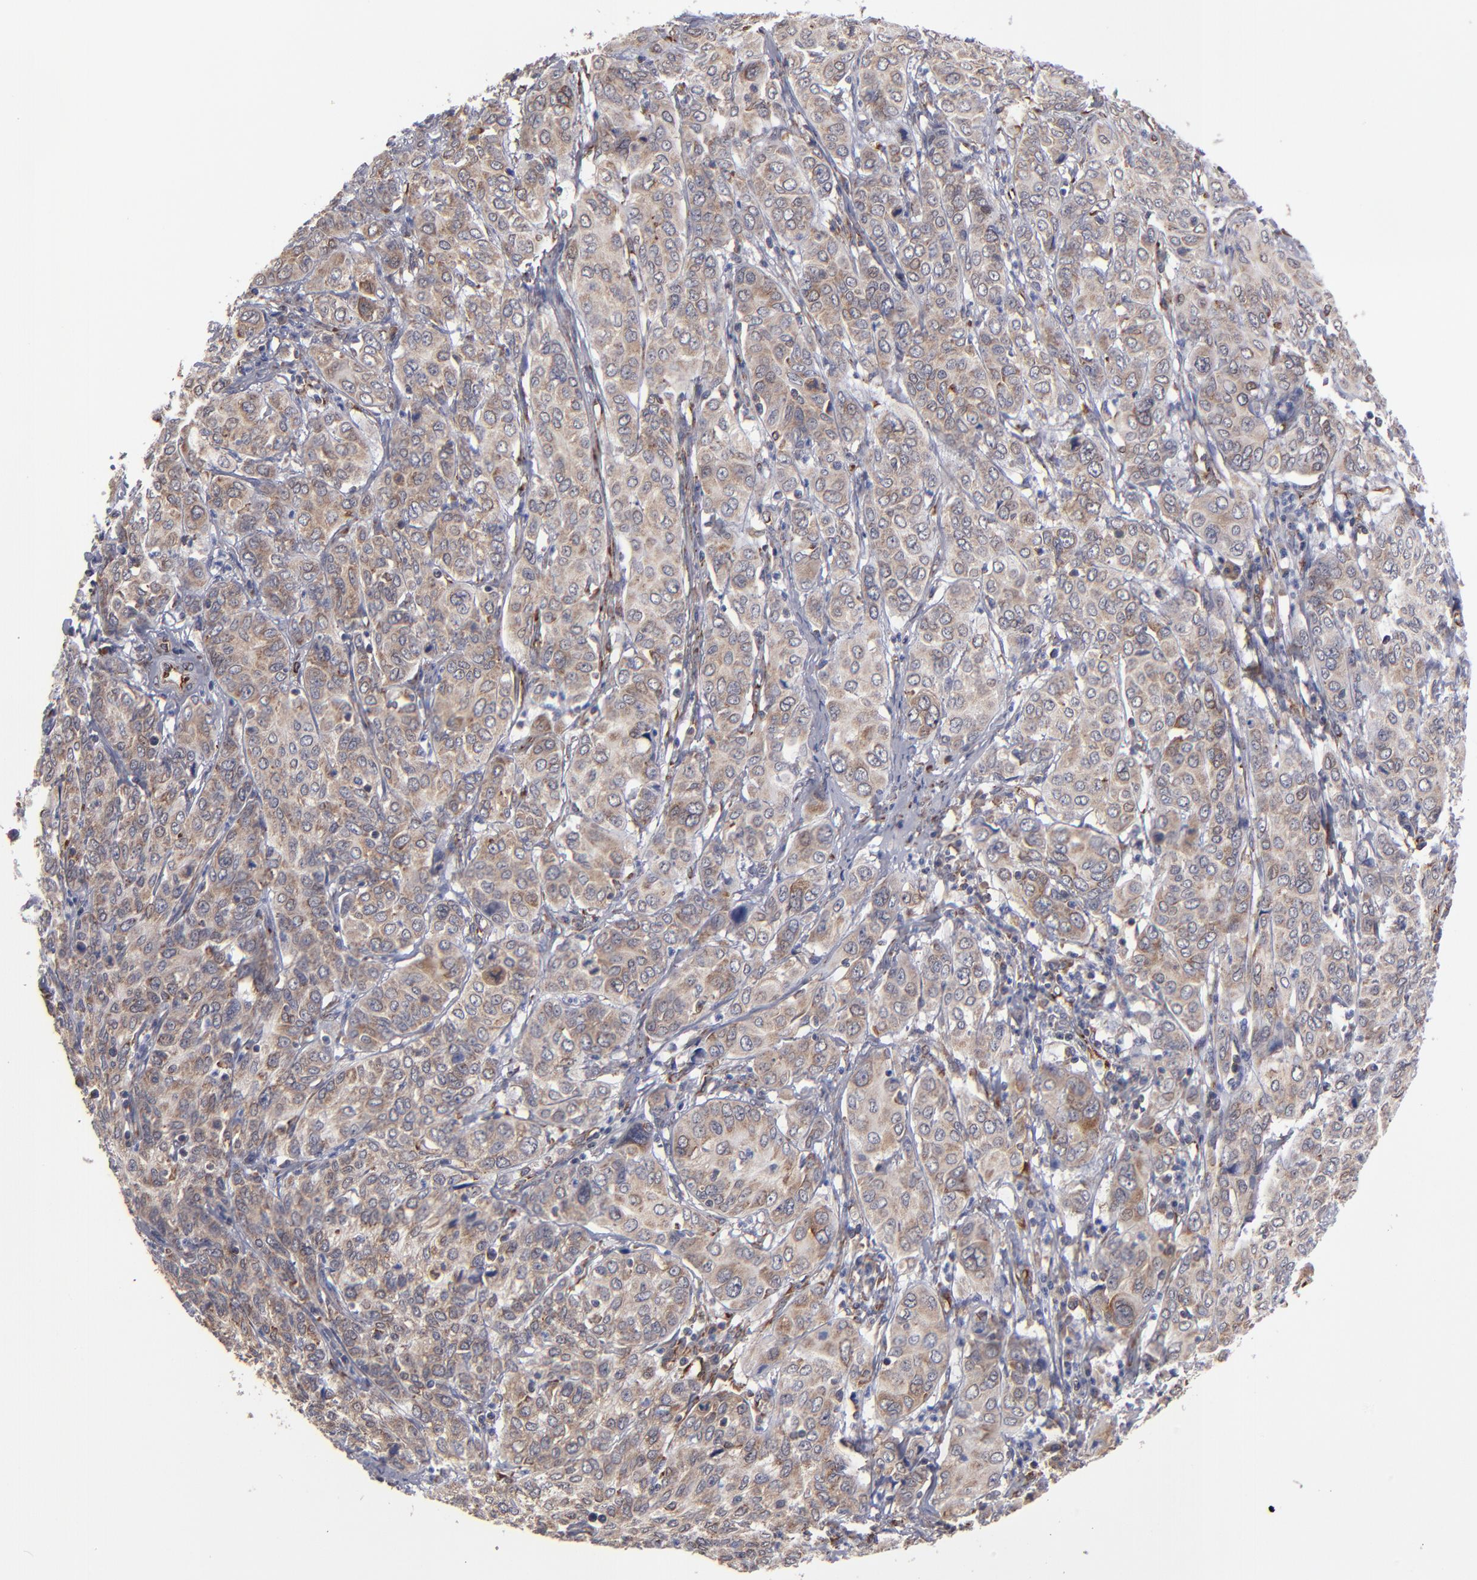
{"staining": {"intensity": "weak", "quantity": ">75%", "location": "cytoplasmic/membranous"}, "tissue": "cervical cancer", "cell_type": "Tumor cells", "image_type": "cancer", "snomed": [{"axis": "morphology", "description": "Squamous cell carcinoma, NOS"}, {"axis": "topography", "description": "Cervix"}], "caption": "Immunohistochemistry (DAB (3,3'-diaminobenzidine)) staining of human cervical cancer exhibits weak cytoplasmic/membranous protein positivity in about >75% of tumor cells.", "gene": "KTN1", "patient": {"sex": "female", "age": 38}}